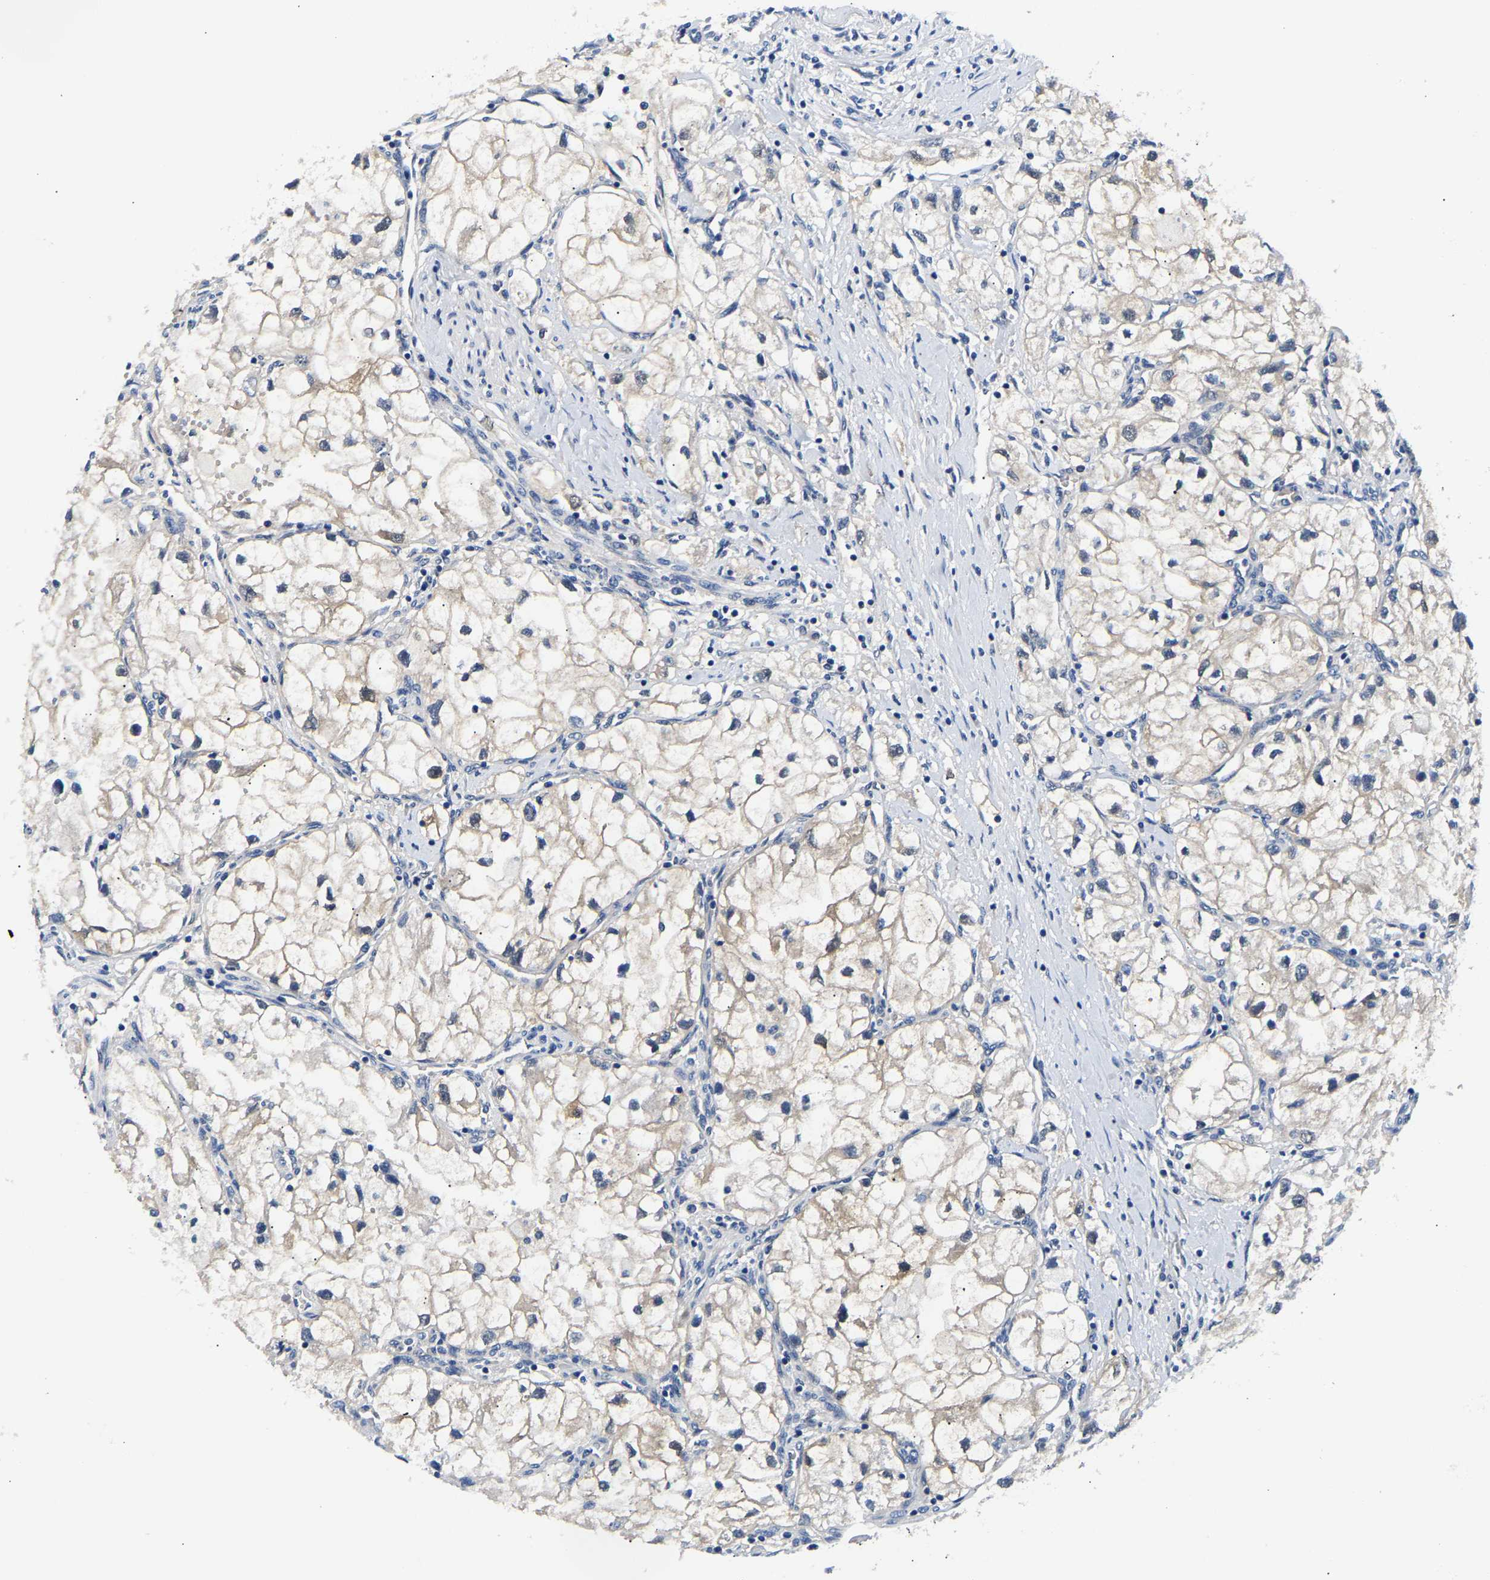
{"staining": {"intensity": "negative", "quantity": "none", "location": "none"}, "tissue": "renal cancer", "cell_type": "Tumor cells", "image_type": "cancer", "snomed": [{"axis": "morphology", "description": "Adenocarcinoma, NOS"}, {"axis": "topography", "description": "Kidney"}], "caption": "Tumor cells show no significant protein expression in renal adenocarcinoma. Nuclei are stained in blue.", "gene": "UCHL3", "patient": {"sex": "female", "age": 70}}